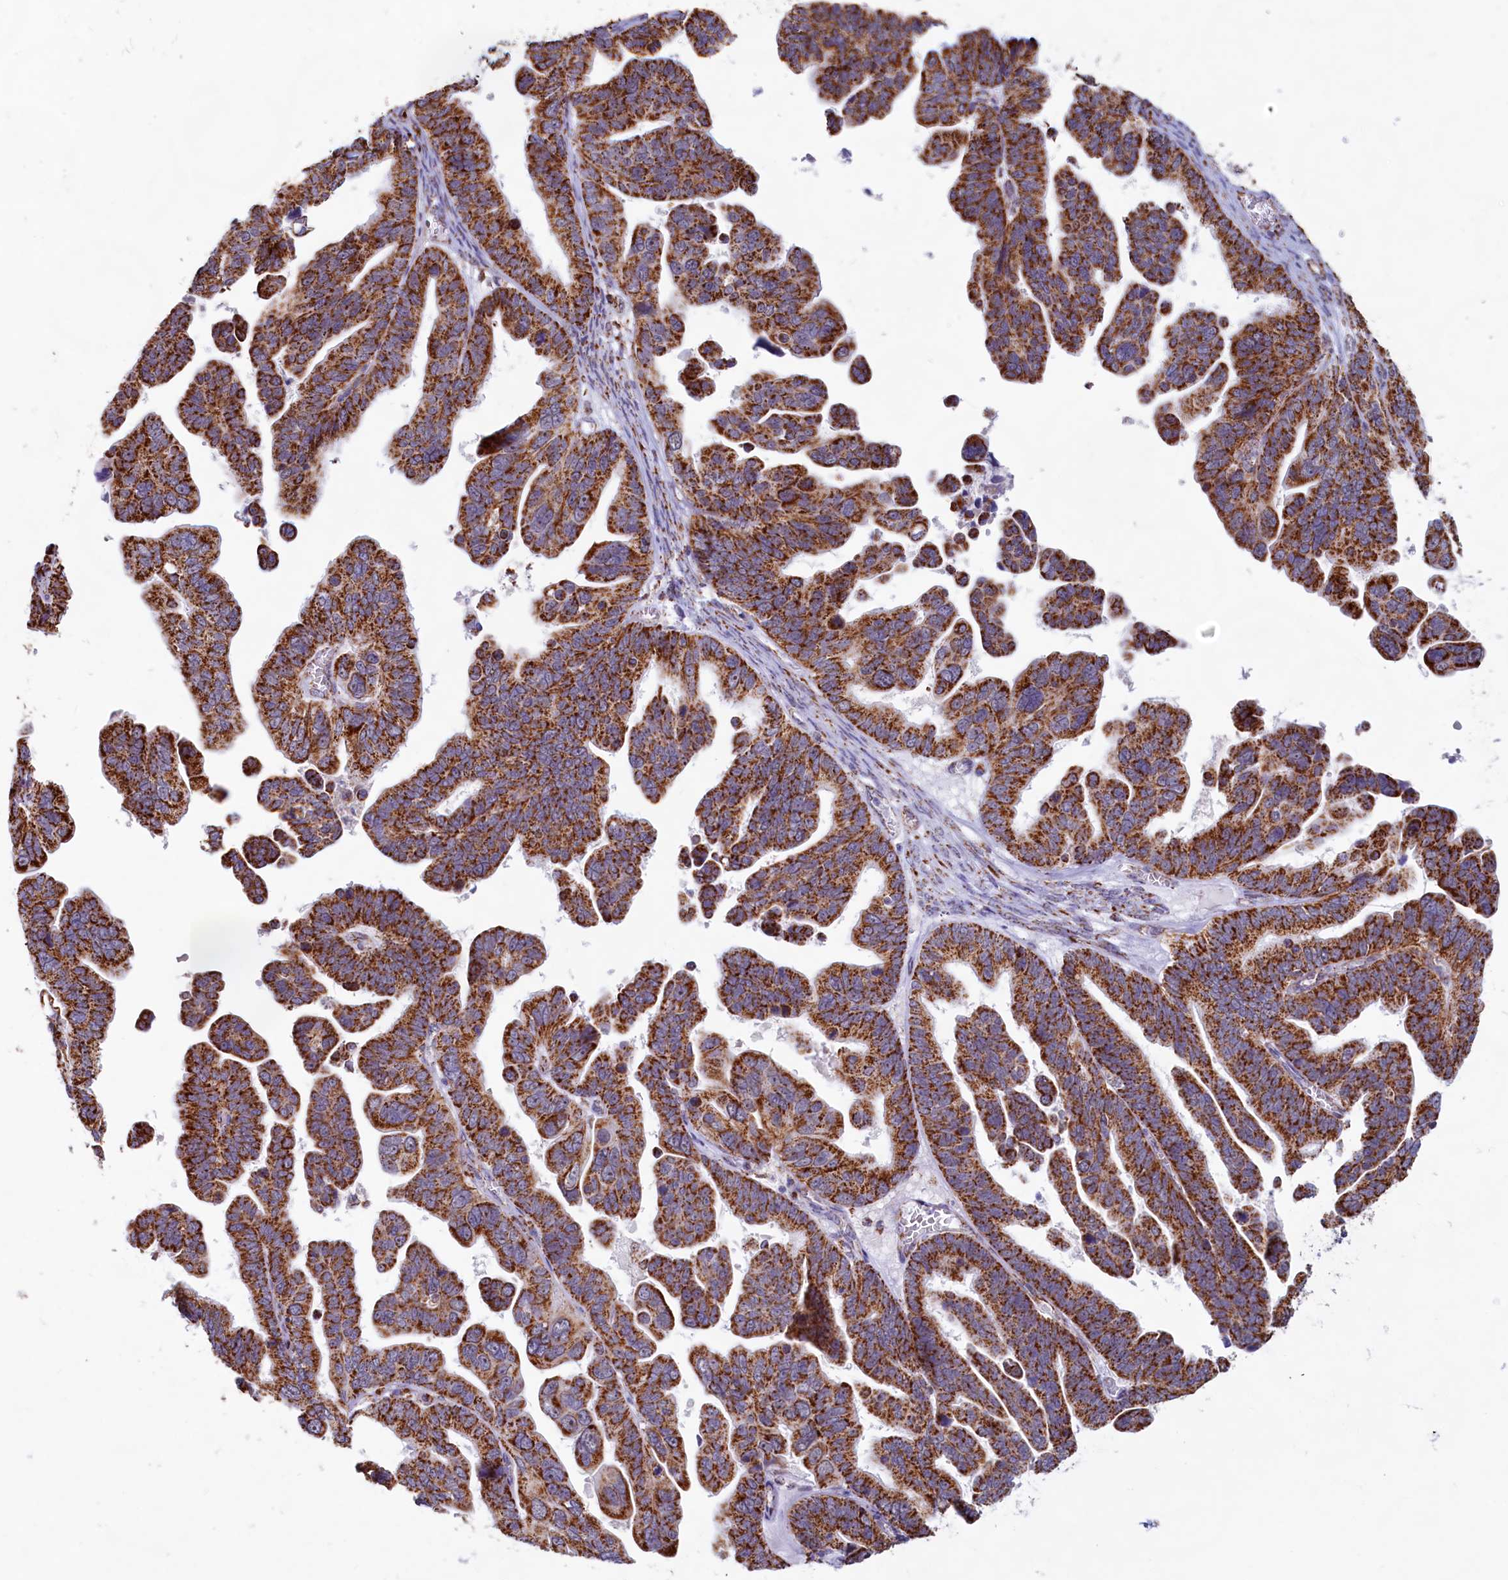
{"staining": {"intensity": "strong", "quantity": ">75%", "location": "cytoplasmic/membranous"}, "tissue": "ovarian cancer", "cell_type": "Tumor cells", "image_type": "cancer", "snomed": [{"axis": "morphology", "description": "Cystadenocarcinoma, serous, NOS"}, {"axis": "topography", "description": "Ovary"}], "caption": "A brown stain labels strong cytoplasmic/membranous expression of a protein in ovarian serous cystadenocarcinoma tumor cells.", "gene": "C1D", "patient": {"sex": "female", "age": 56}}